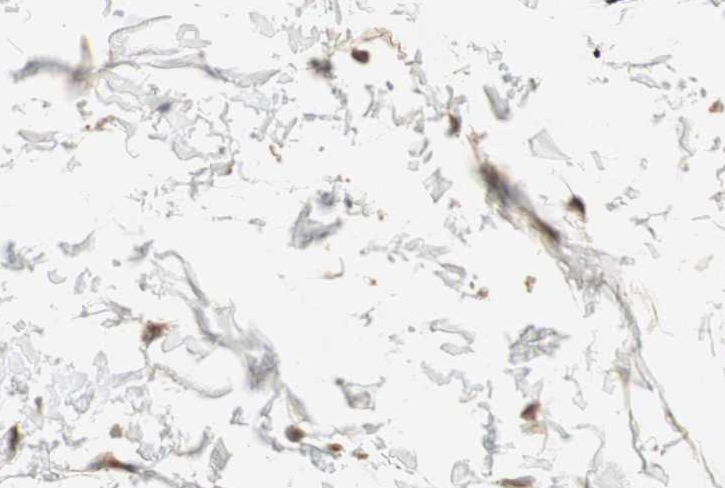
{"staining": {"intensity": "negative", "quantity": "none", "location": "none"}, "tissue": "adipose tissue", "cell_type": "Adipocytes", "image_type": "normal", "snomed": [{"axis": "morphology", "description": "Normal tissue, NOS"}, {"axis": "topography", "description": "Soft tissue"}], "caption": "The image demonstrates no significant expression in adipocytes of adipose tissue. (DAB (3,3'-diaminobenzidine) IHC, high magnification).", "gene": "GAPT", "patient": {"sex": "male", "age": 72}}